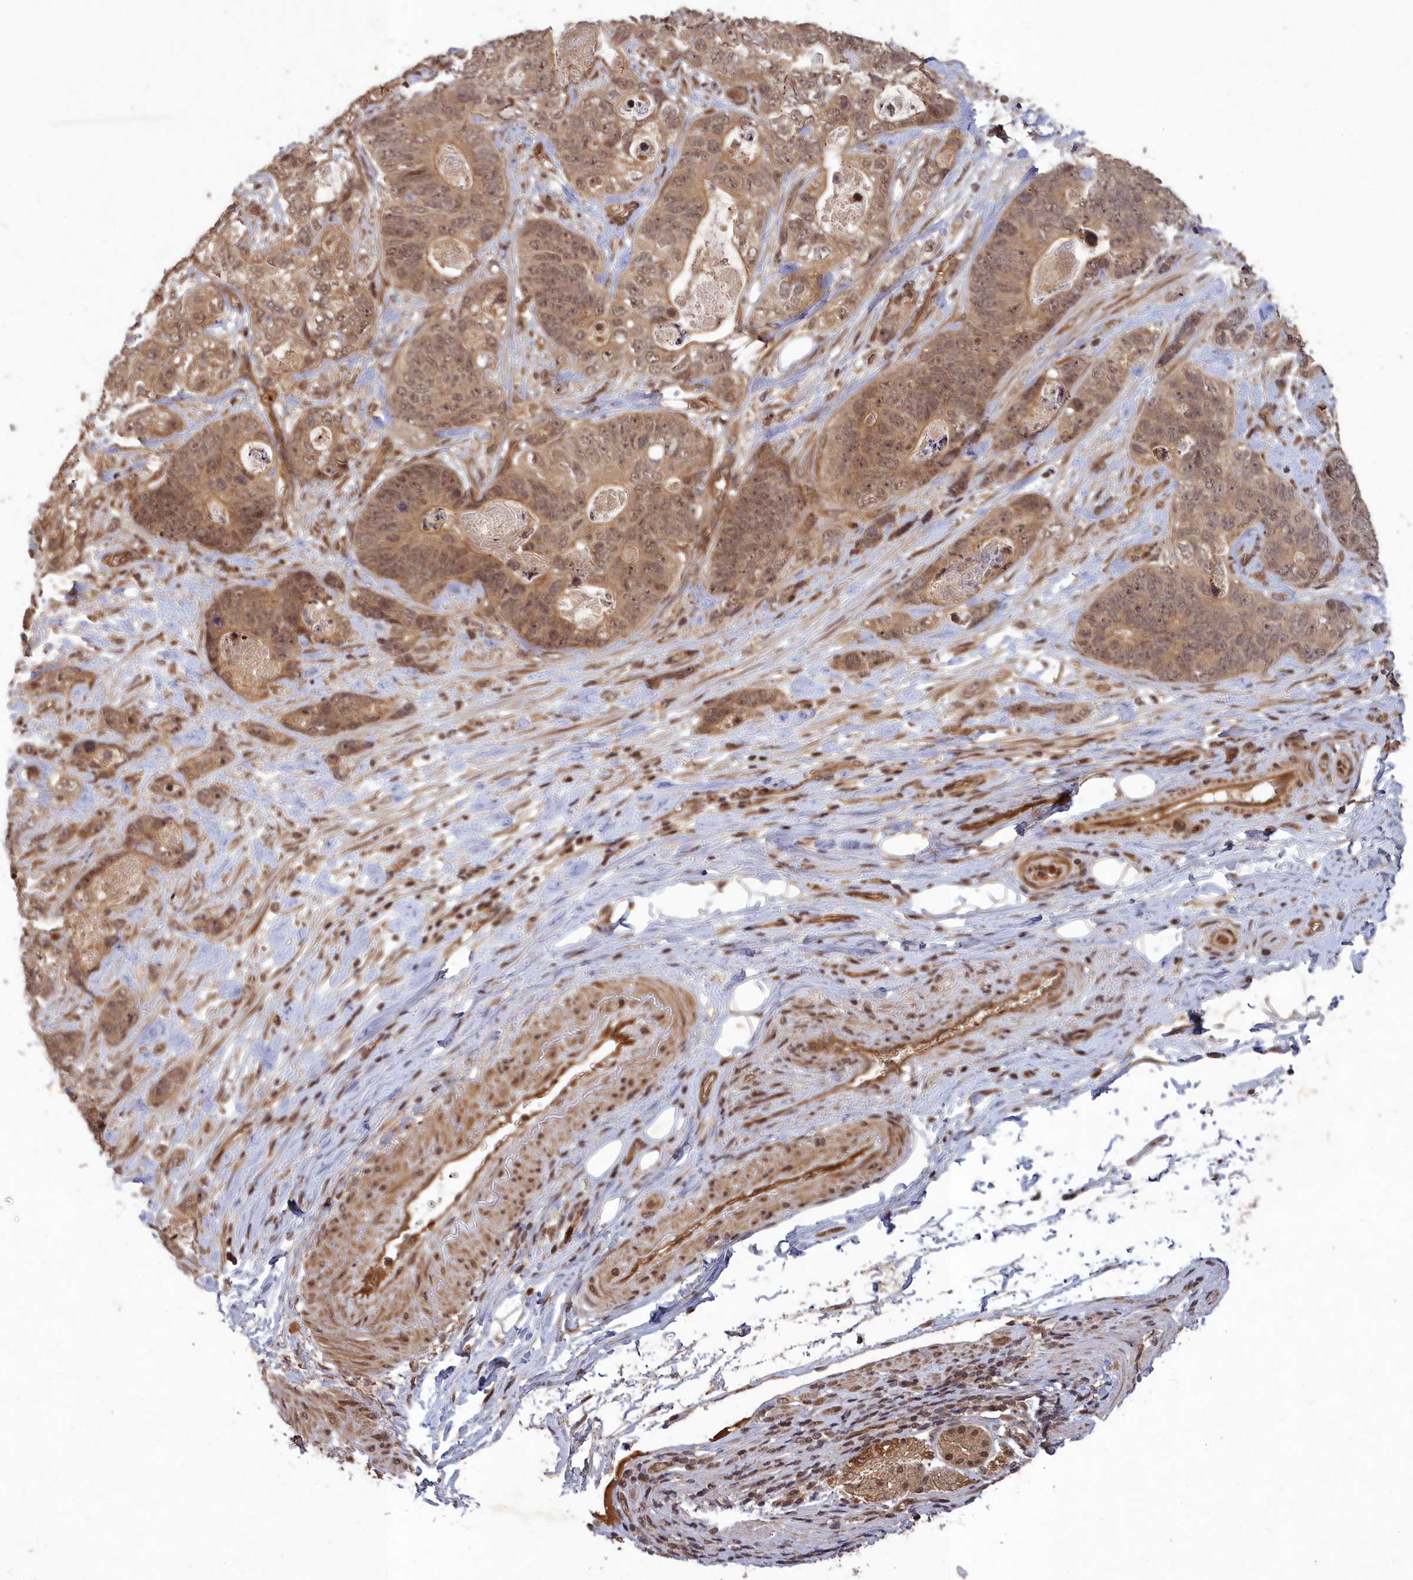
{"staining": {"intensity": "moderate", "quantity": ">75%", "location": "cytoplasmic/membranous,nuclear"}, "tissue": "stomach cancer", "cell_type": "Tumor cells", "image_type": "cancer", "snomed": [{"axis": "morphology", "description": "Normal tissue, NOS"}, {"axis": "morphology", "description": "Adenocarcinoma, NOS"}, {"axis": "topography", "description": "Stomach"}], "caption": "Immunohistochemical staining of adenocarcinoma (stomach) exhibits medium levels of moderate cytoplasmic/membranous and nuclear staining in about >75% of tumor cells. The staining was performed using DAB to visualize the protein expression in brown, while the nuclei were stained in blue with hematoxylin (Magnification: 20x).", "gene": "SRMS", "patient": {"sex": "female", "age": 89}}